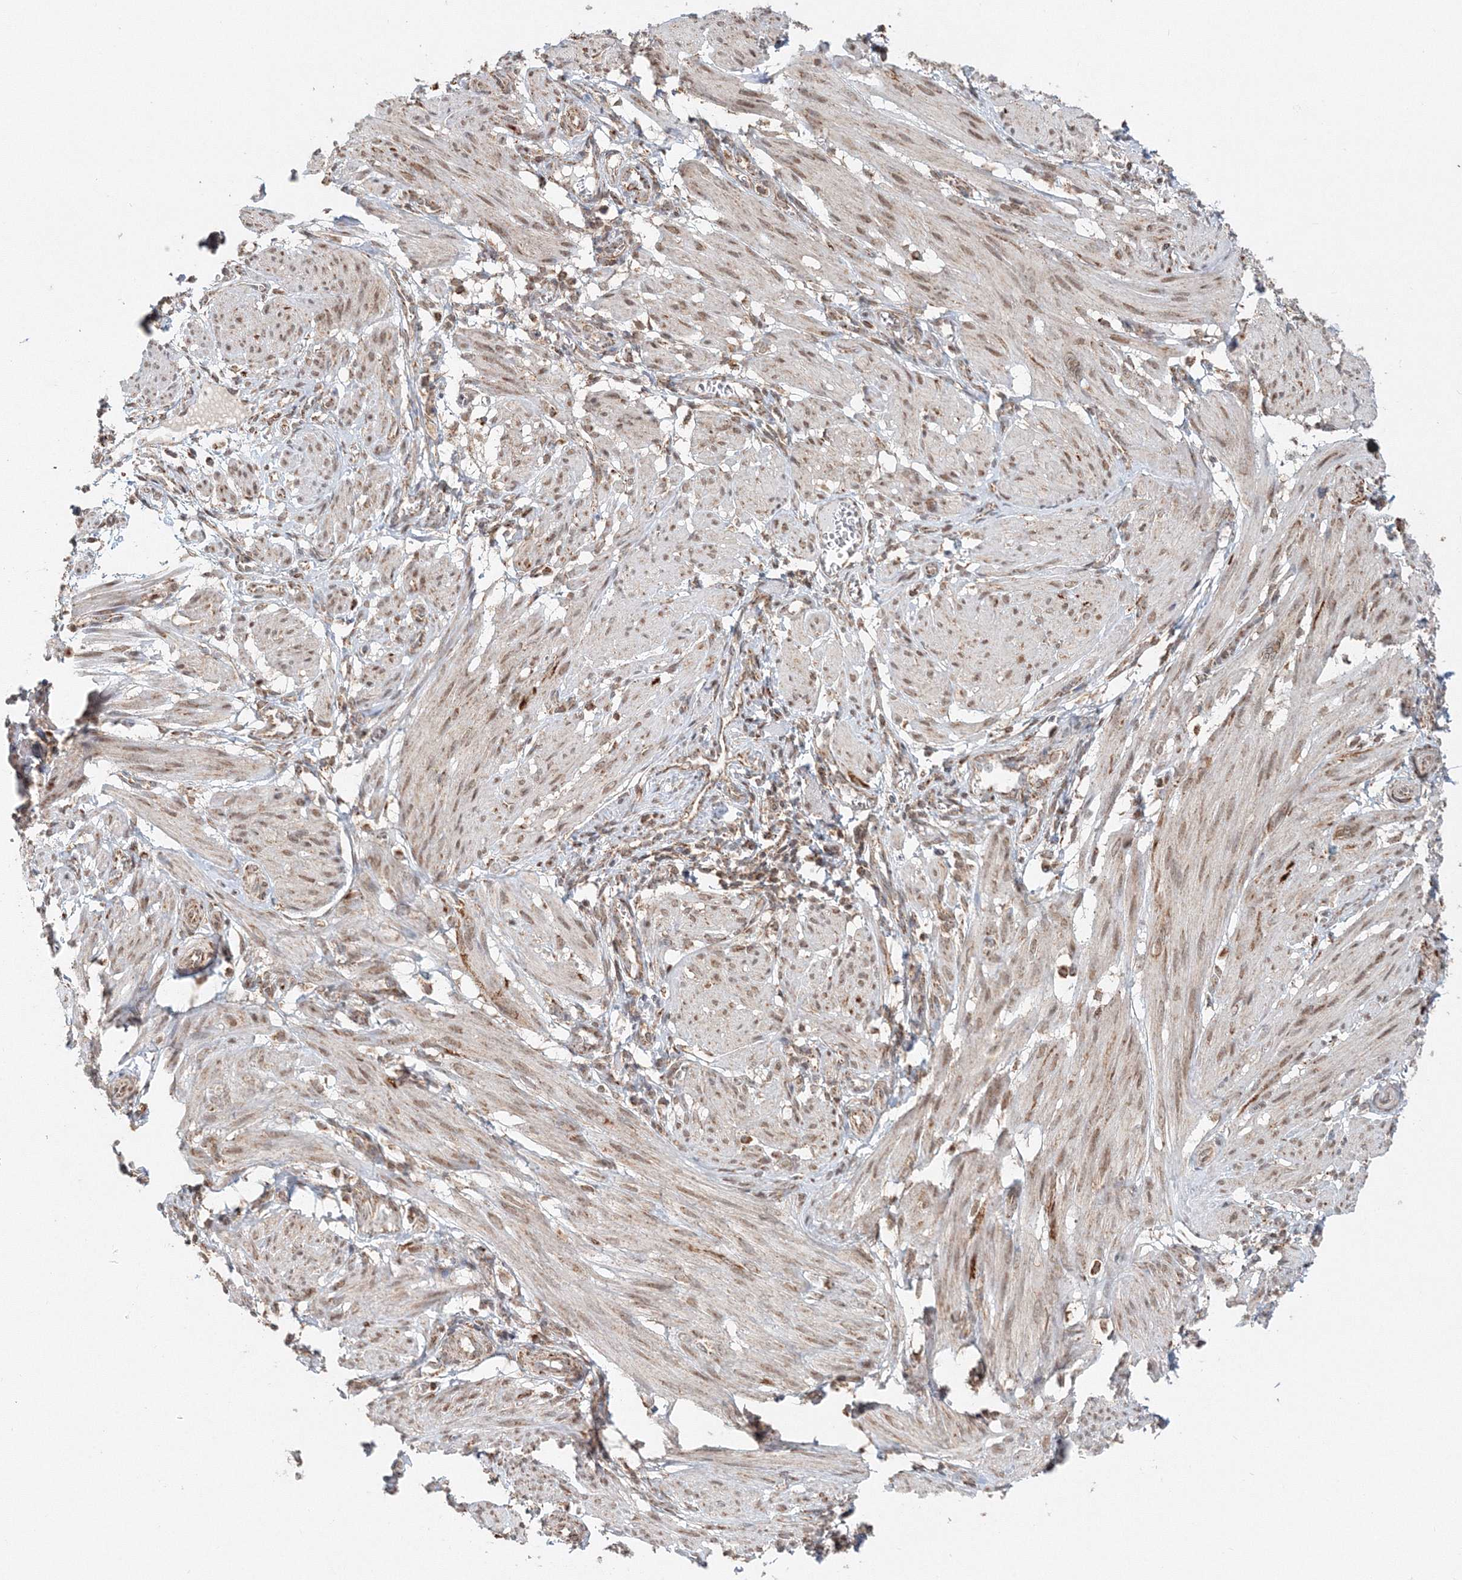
{"staining": {"intensity": "moderate", "quantity": "25%-75%", "location": "nuclear"}, "tissue": "smooth muscle", "cell_type": "Smooth muscle cells", "image_type": "normal", "snomed": [{"axis": "morphology", "description": "Normal tissue, NOS"}, {"axis": "topography", "description": "Smooth muscle"}], "caption": "IHC histopathology image of unremarkable smooth muscle stained for a protein (brown), which exhibits medium levels of moderate nuclear staining in about 25%-75% of smooth muscle cells.", "gene": "PSMD6", "patient": {"sex": "female", "age": 39}}